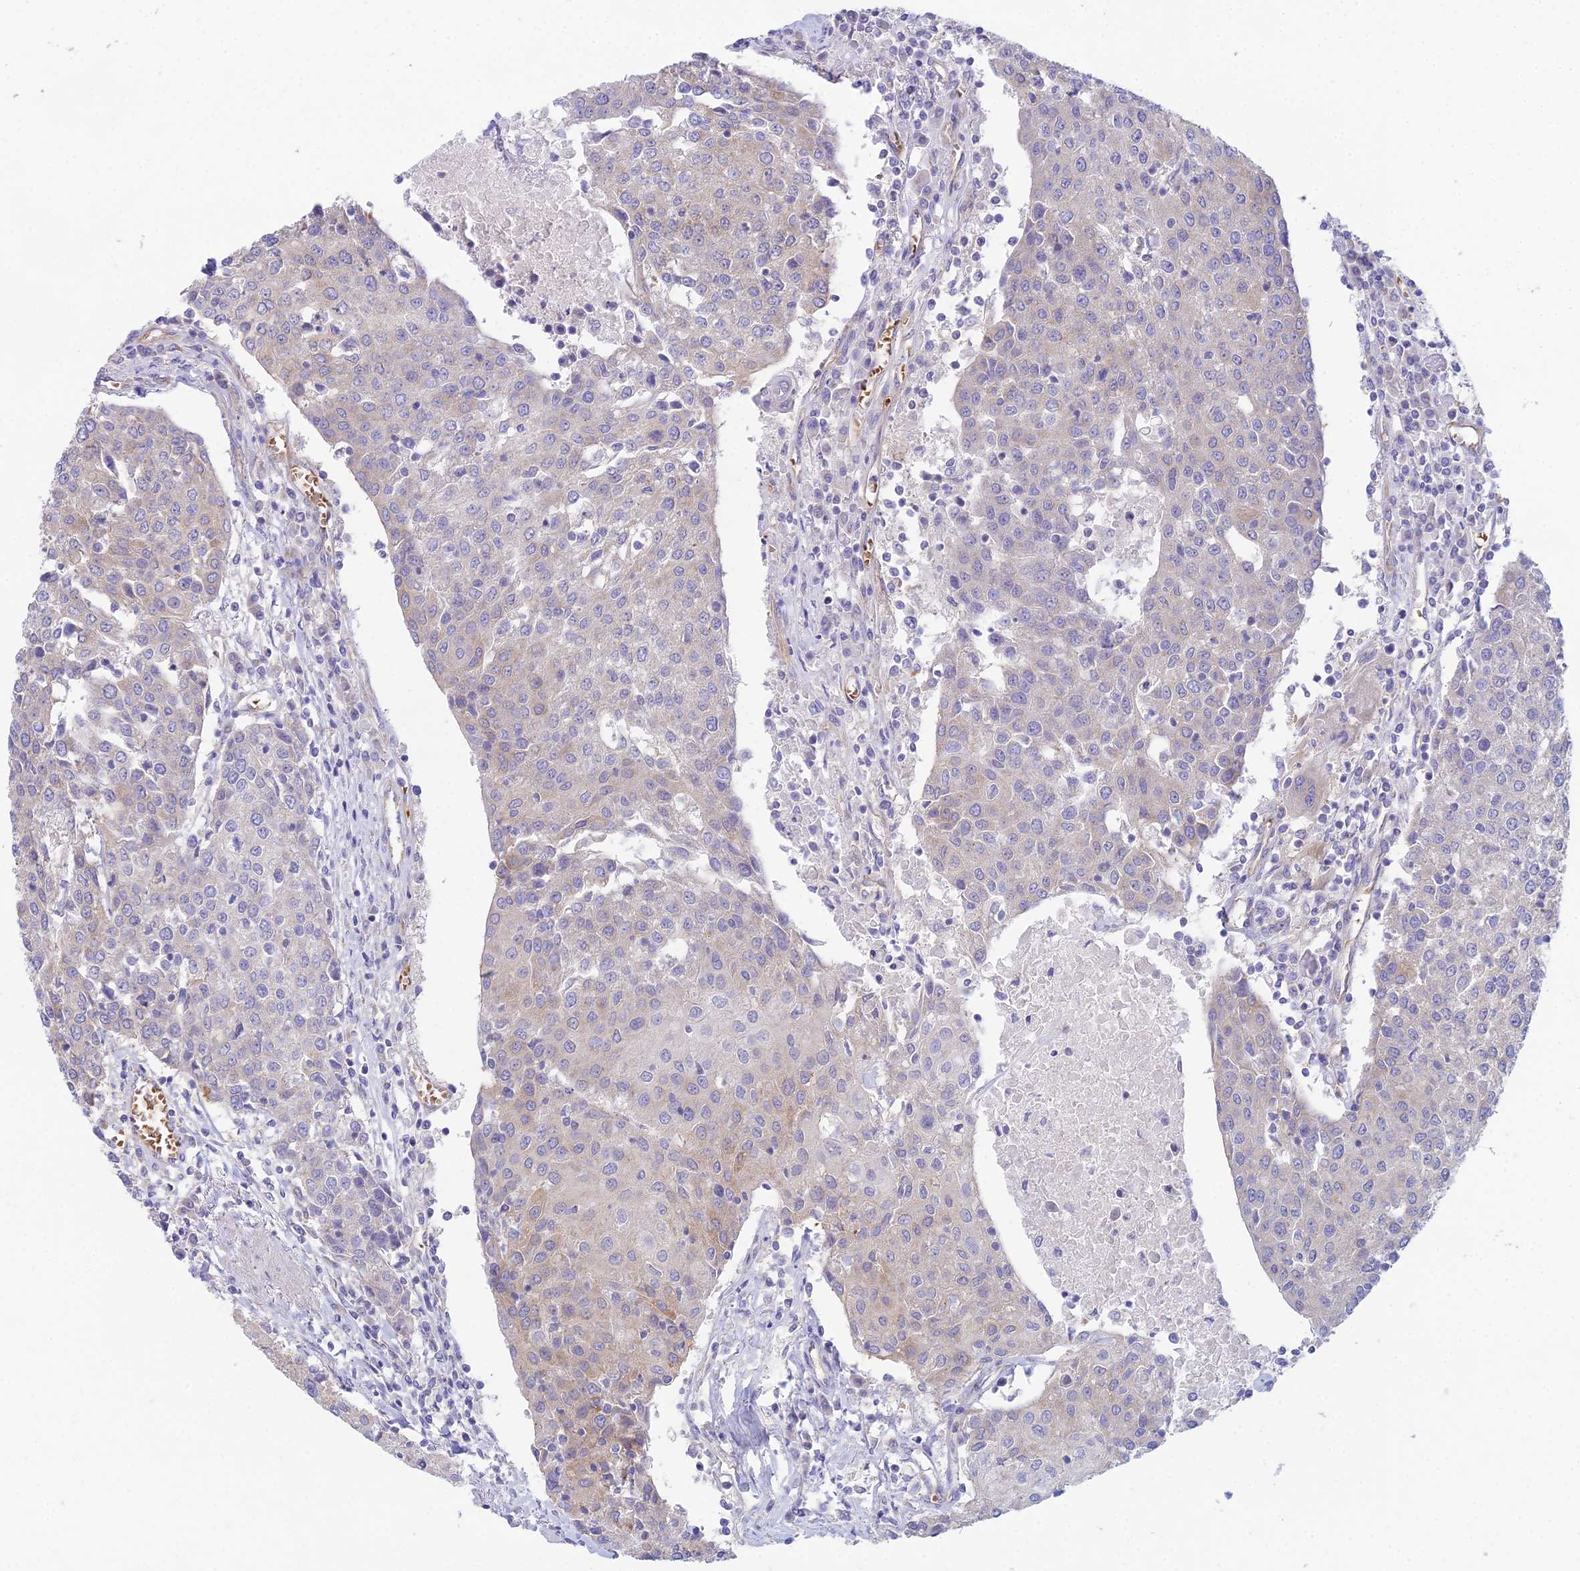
{"staining": {"intensity": "weak", "quantity": "<25%", "location": "cytoplasmic/membranous"}, "tissue": "urothelial cancer", "cell_type": "Tumor cells", "image_type": "cancer", "snomed": [{"axis": "morphology", "description": "Urothelial carcinoma, High grade"}, {"axis": "topography", "description": "Urinary bladder"}], "caption": "High power microscopy micrograph of an immunohistochemistry (IHC) image of urothelial cancer, revealing no significant expression in tumor cells. (DAB (3,3'-diaminobenzidine) immunohistochemistry (IHC) visualized using brightfield microscopy, high magnification).", "gene": "ZNF564", "patient": {"sex": "female", "age": 85}}